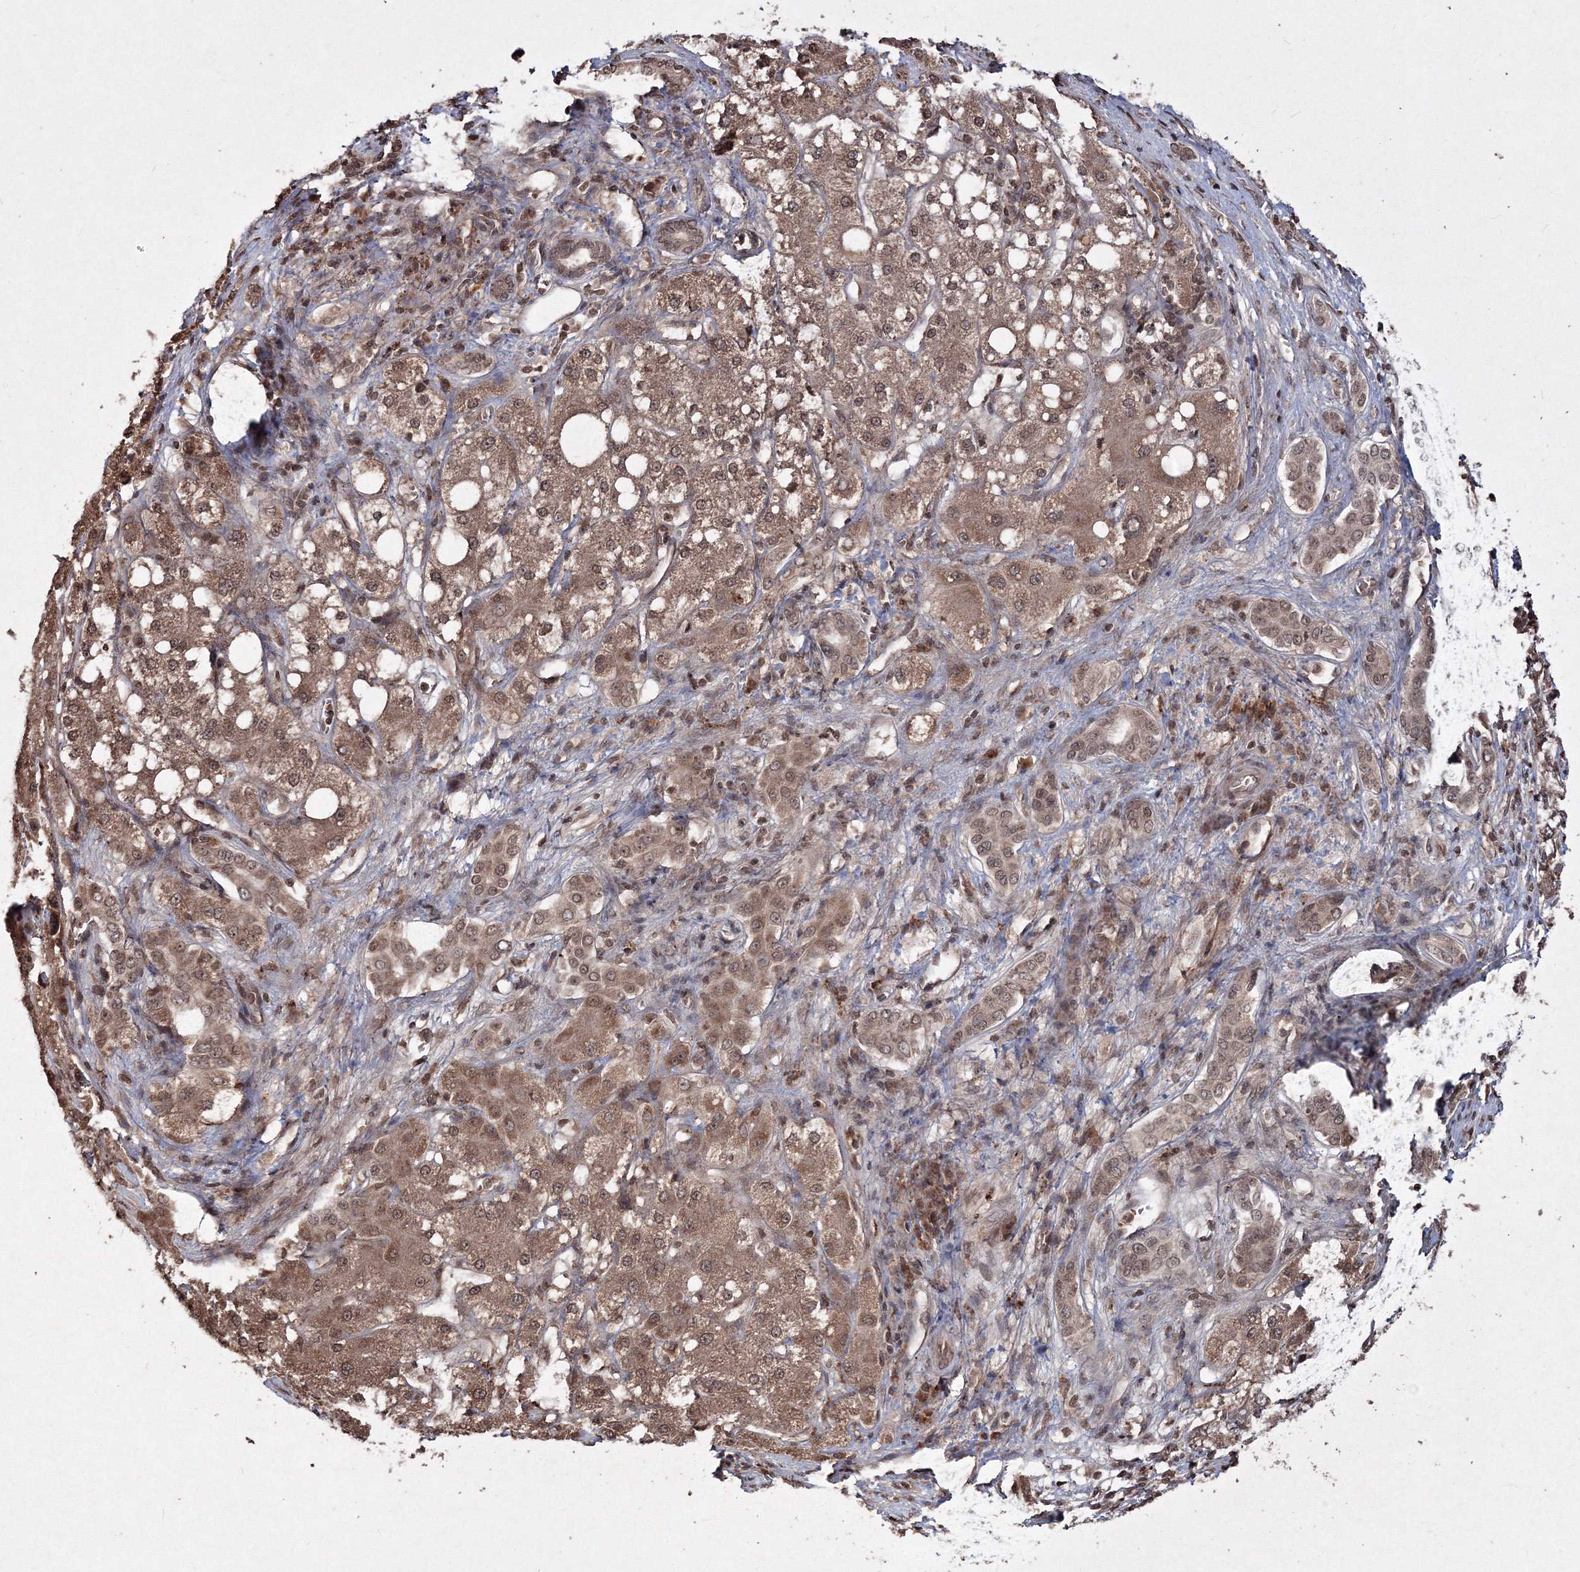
{"staining": {"intensity": "moderate", "quantity": ">75%", "location": "cytoplasmic/membranous,nuclear"}, "tissue": "liver cancer", "cell_type": "Tumor cells", "image_type": "cancer", "snomed": [{"axis": "morphology", "description": "Carcinoma, Hepatocellular, NOS"}, {"axis": "topography", "description": "Liver"}], "caption": "The photomicrograph demonstrates staining of liver hepatocellular carcinoma, revealing moderate cytoplasmic/membranous and nuclear protein positivity (brown color) within tumor cells.", "gene": "PEX13", "patient": {"sex": "male", "age": 80}}